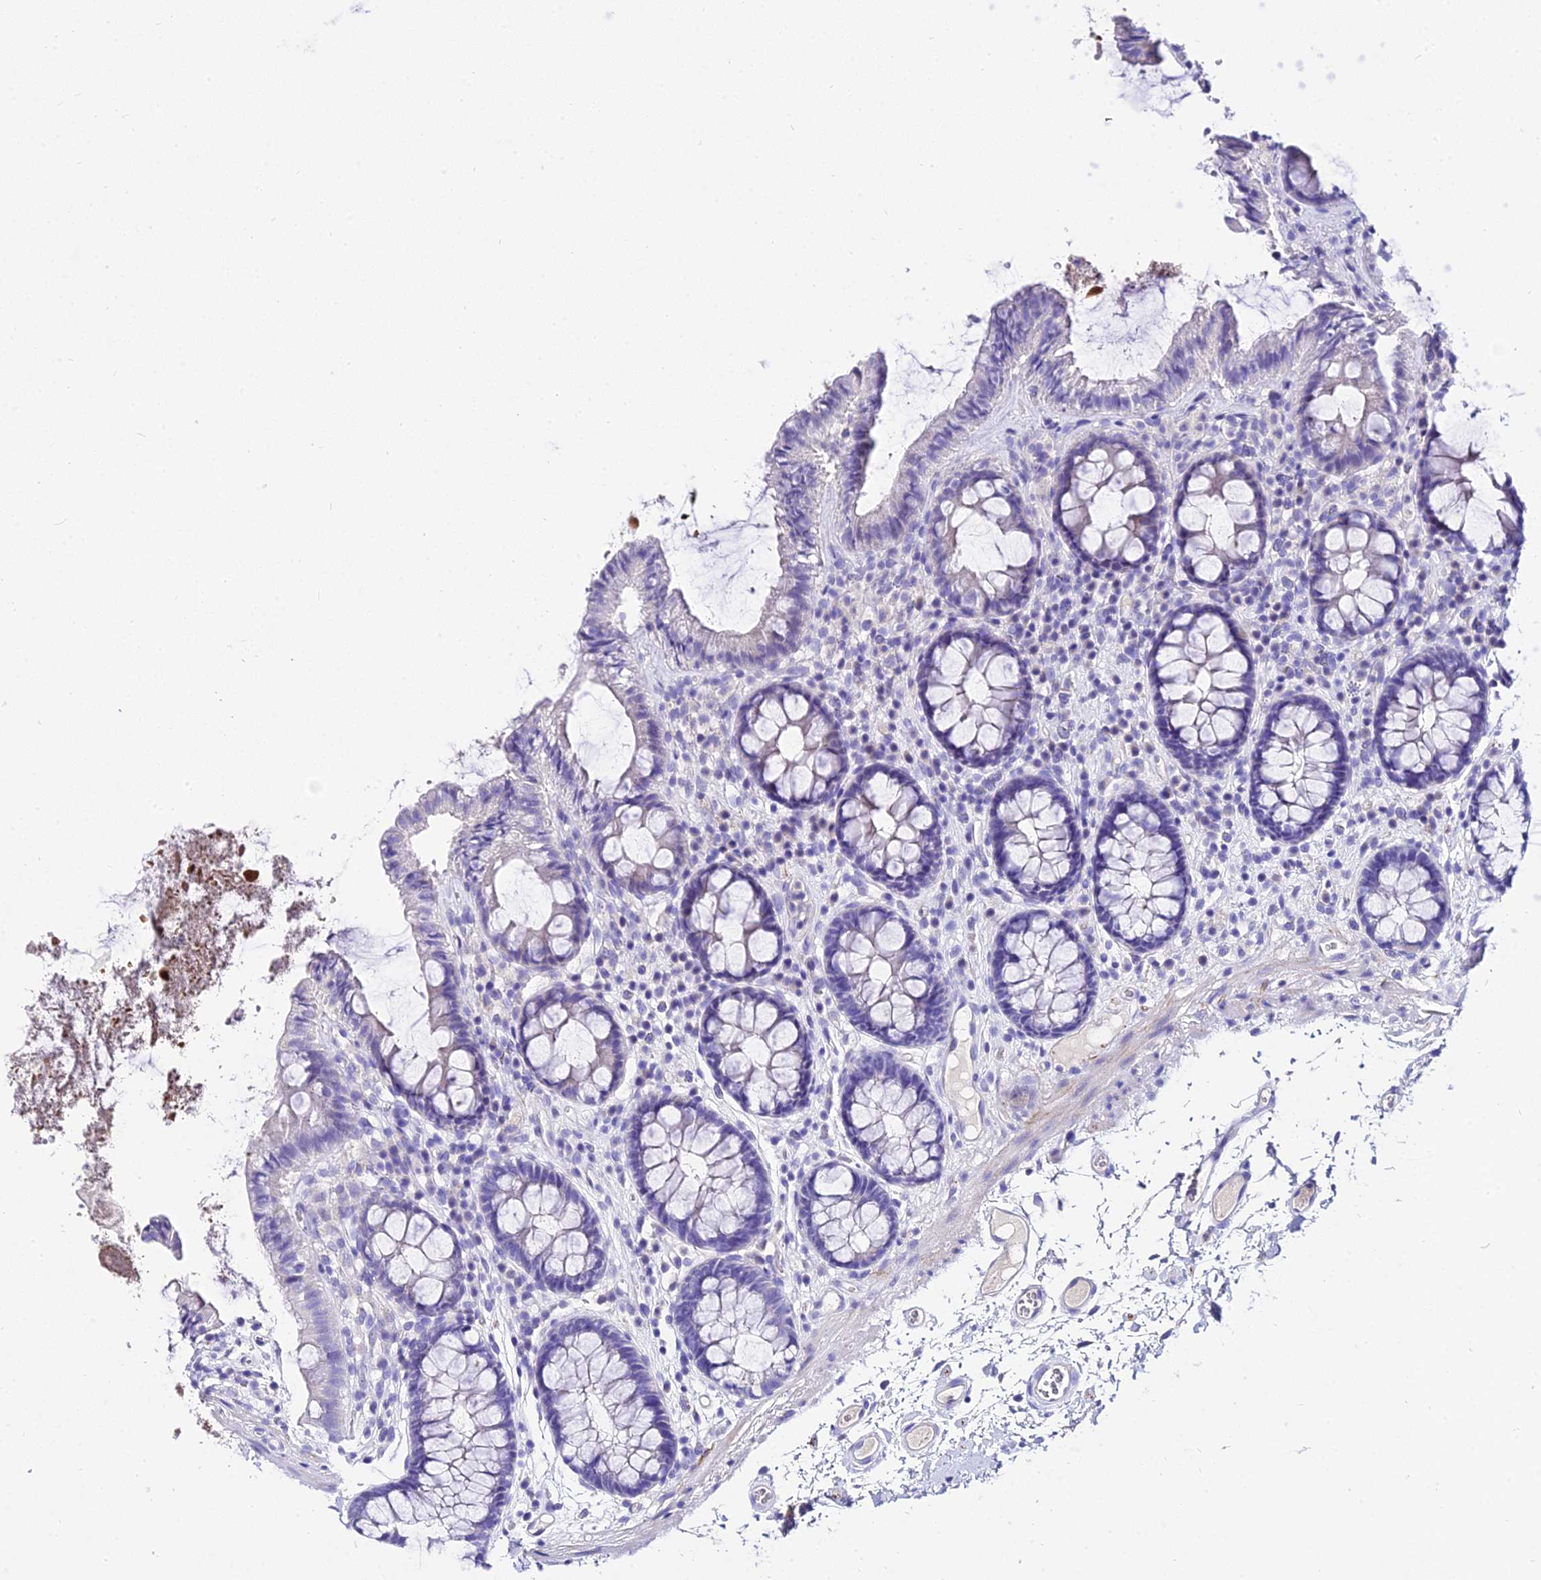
{"staining": {"intensity": "negative", "quantity": "none", "location": "none"}, "tissue": "colon", "cell_type": "Endothelial cells", "image_type": "normal", "snomed": [{"axis": "morphology", "description": "Normal tissue, NOS"}, {"axis": "topography", "description": "Colon"}], "caption": "This is an immunohistochemistry image of benign human colon. There is no staining in endothelial cells.", "gene": "DEFB106A", "patient": {"sex": "male", "age": 84}}